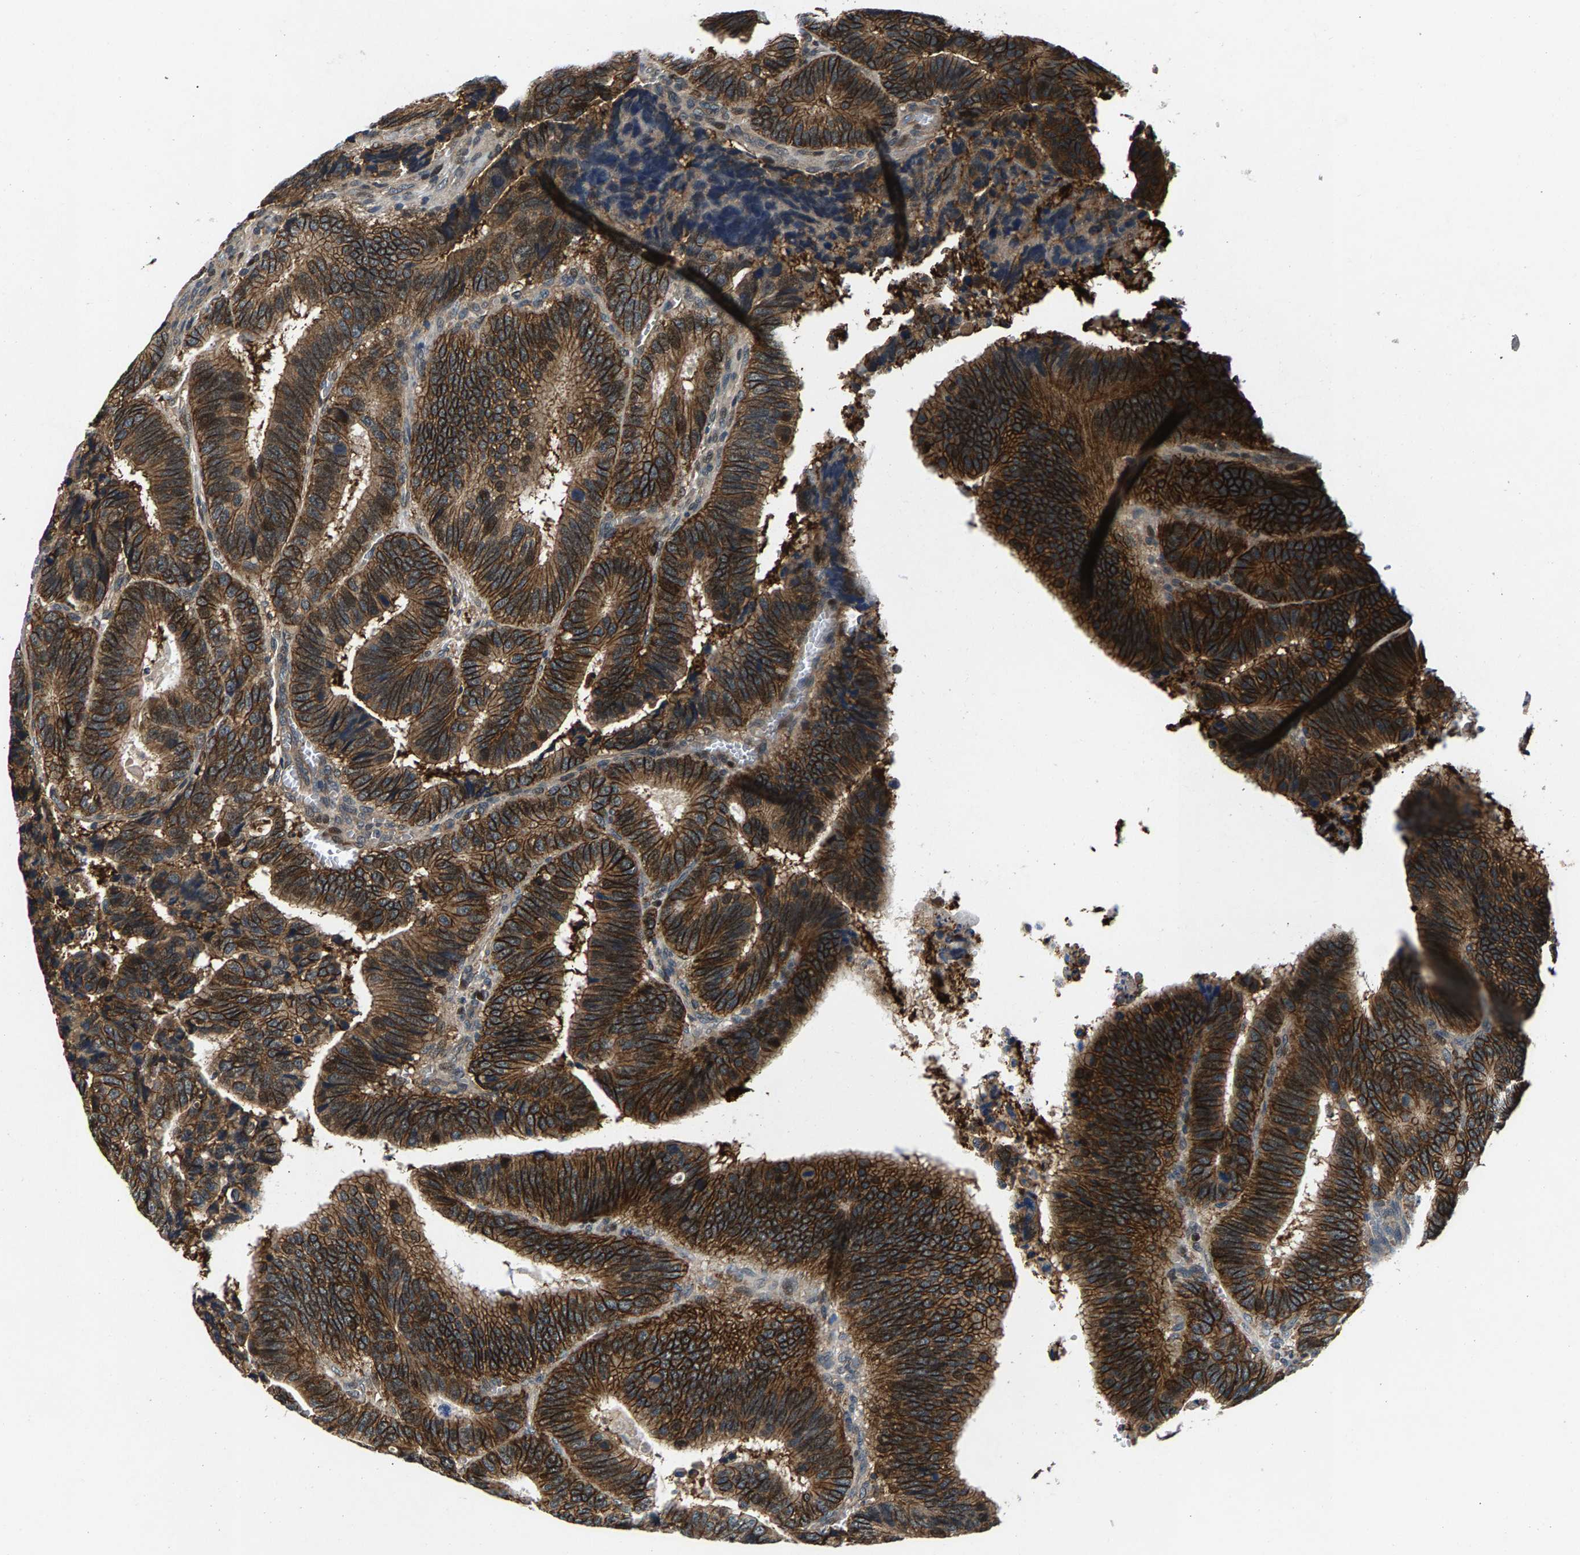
{"staining": {"intensity": "strong", "quantity": ">75%", "location": "cytoplasmic/membranous"}, "tissue": "colorectal cancer", "cell_type": "Tumor cells", "image_type": "cancer", "snomed": [{"axis": "morphology", "description": "Inflammation, NOS"}, {"axis": "morphology", "description": "Adenocarcinoma, NOS"}, {"axis": "topography", "description": "Colon"}], "caption": "This is an image of immunohistochemistry (IHC) staining of colorectal cancer, which shows strong expression in the cytoplasmic/membranous of tumor cells.", "gene": "FAM78A", "patient": {"sex": "male", "age": 72}}